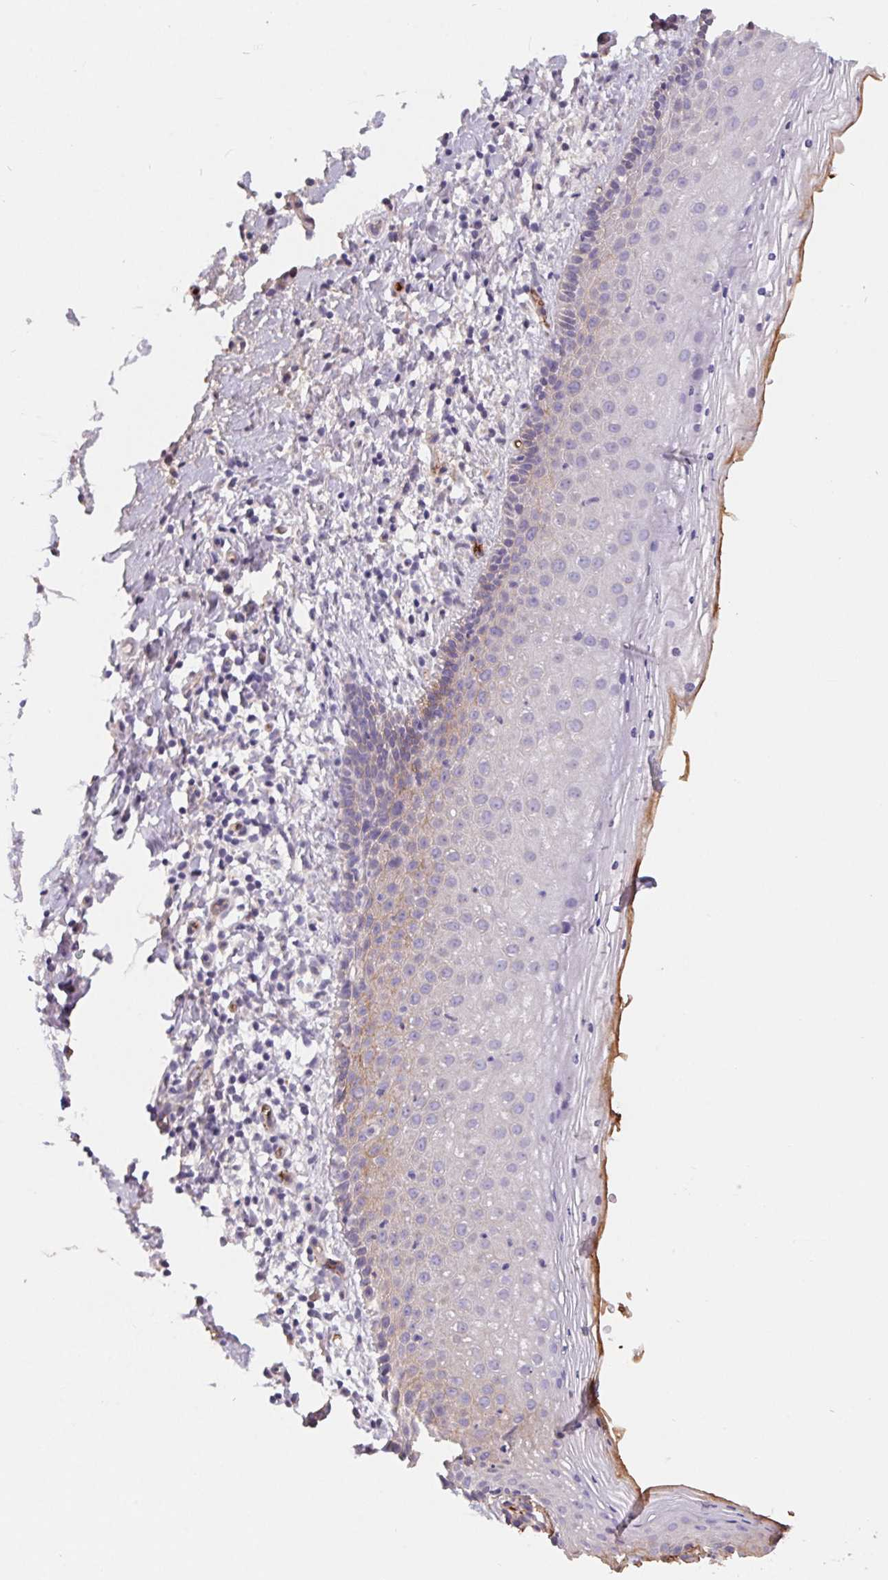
{"staining": {"intensity": "moderate", "quantity": "<25%", "location": "cytoplasmic/membranous"}, "tissue": "vagina", "cell_type": "Squamous epithelial cells", "image_type": "normal", "snomed": [{"axis": "morphology", "description": "Normal tissue, NOS"}, {"axis": "topography", "description": "Vagina"}], "caption": "Approximately <25% of squamous epithelial cells in normal vagina display moderate cytoplasmic/membranous protein staining as visualized by brown immunohistochemical staining.", "gene": "LPA", "patient": {"sex": "female", "age": 51}}